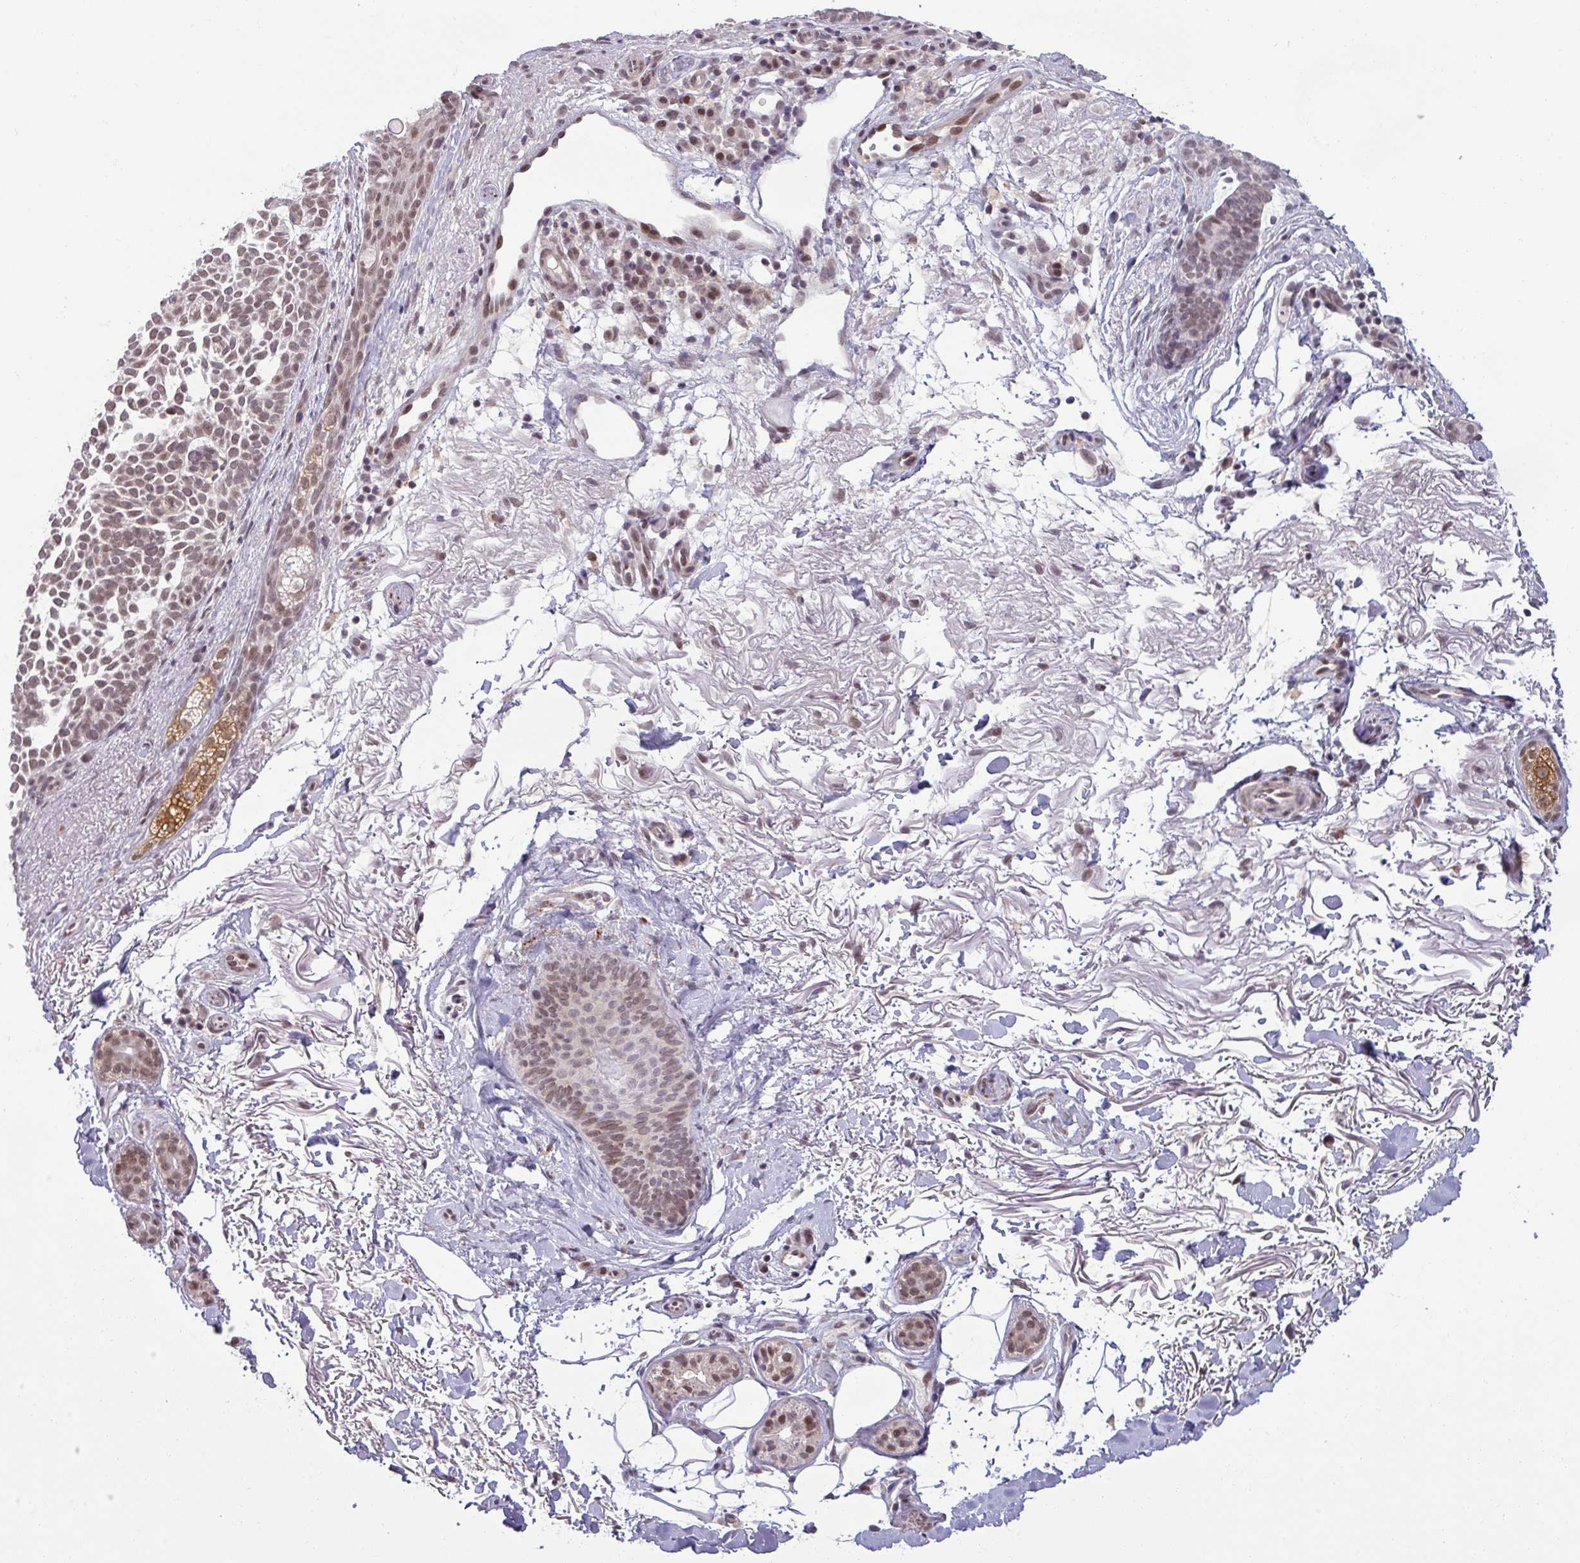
{"staining": {"intensity": "weak", "quantity": ">75%", "location": "nuclear"}, "tissue": "skin cancer", "cell_type": "Tumor cells", "image_type": "cancer", "snomed": [{"axis": "morphology", "description": "Basal cell carcinoma"}, {"axis": "topography", "description": "Skin"}], "caption": "IHC histopathology image of human skin cancer stained for a protein (brown), which shows low levels of weak nuclear expression in about >75% of tumor cells.", "gene": "PTPN20", "patient": {"sex": "female", "age": 77}}